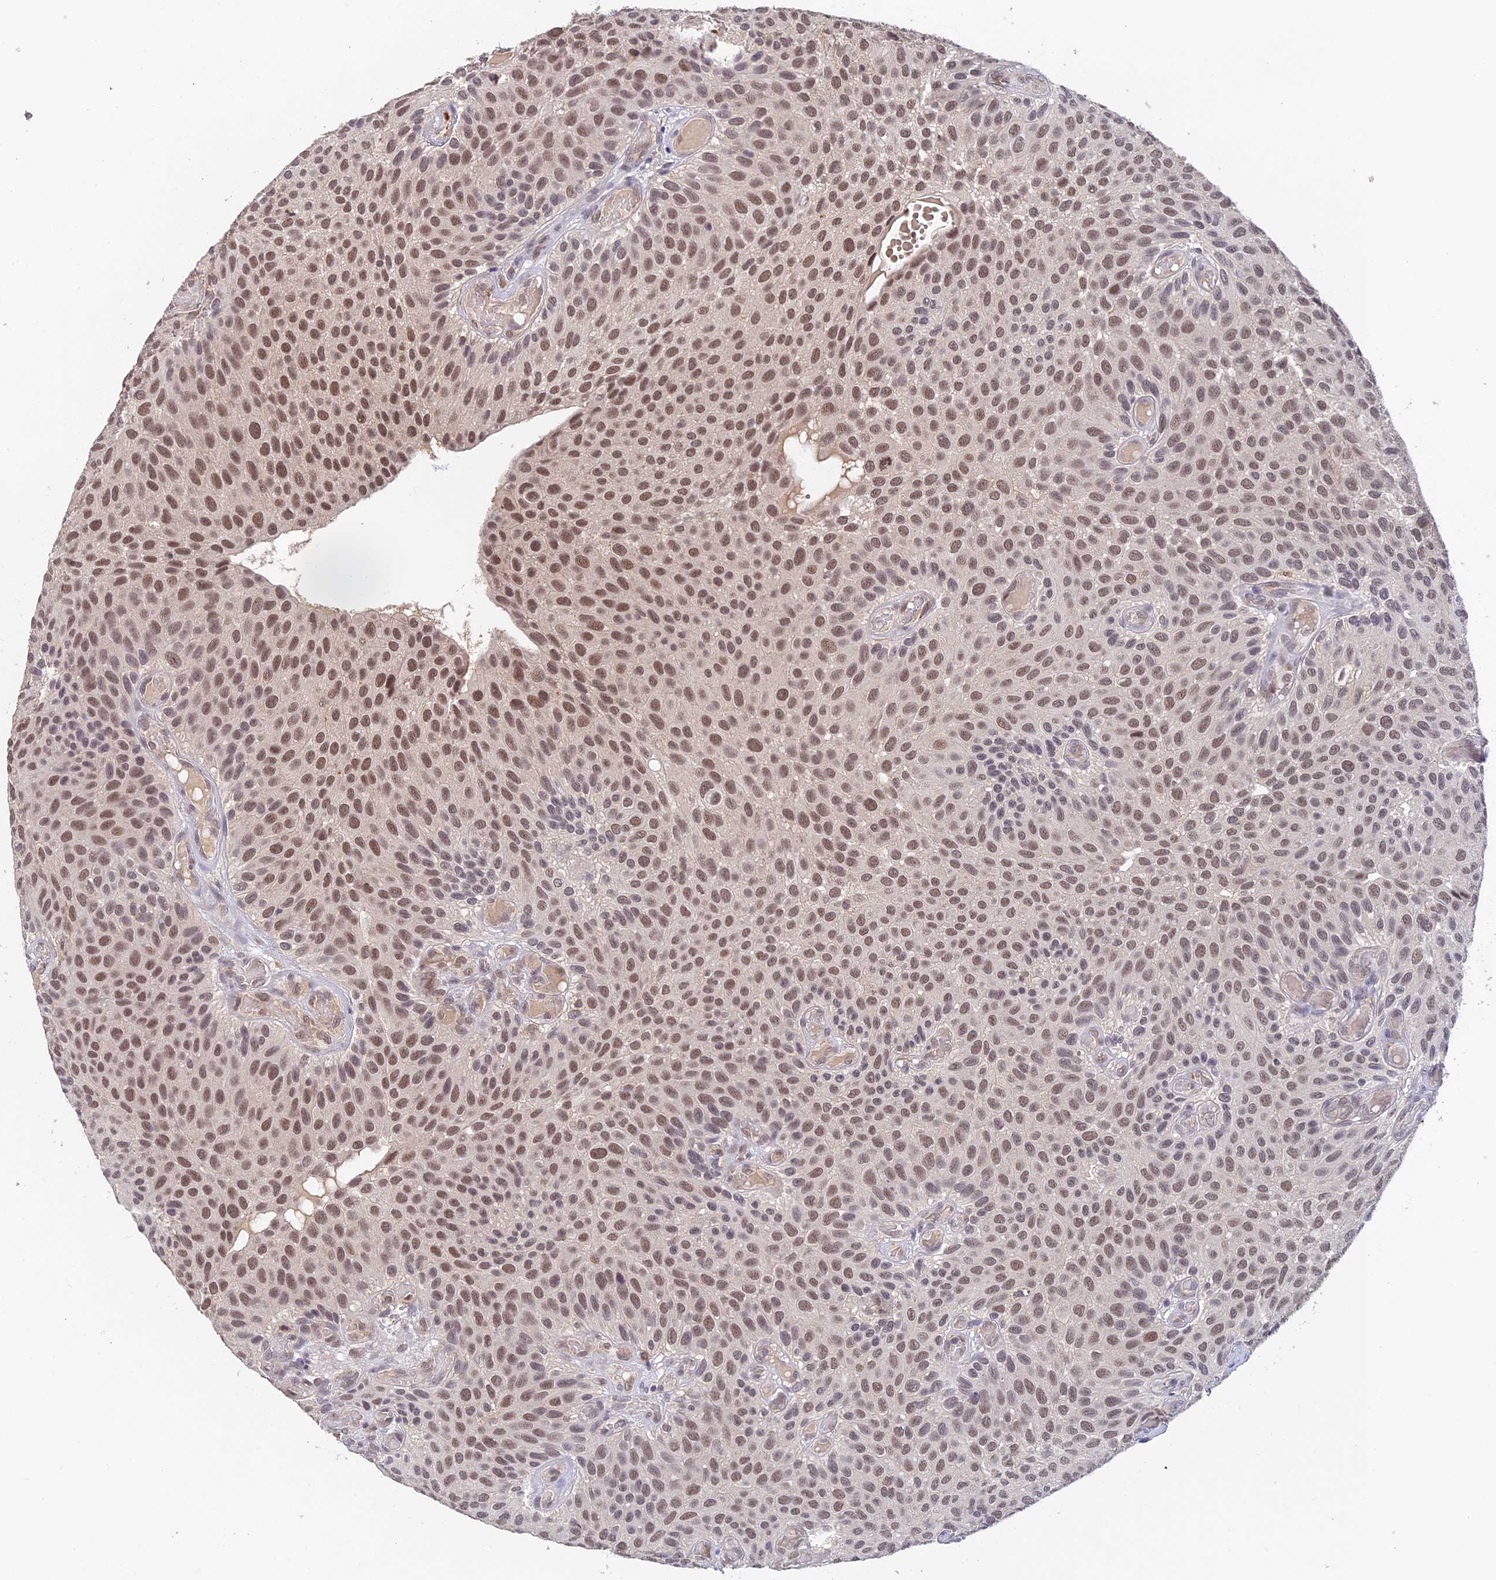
{"staining": {"intensity": "moderate", "quantity": ">75%", "location": "nuclear"}, "tissue": "urothelial cancer", "cell_type": "Tumor cells", "image_type": "cancer", "snomed": [{"axis": "morphology", "description": "Urothelial carcinoma, Low grade"}, {"axis": "topography", "description": "Urinary bladder"}], "caption": "This photomicrograph shows immunohistochemistry staining of human low-grade urothelial carcinoma, with medium moderate nuclear staining in about >75% of tumor cells.", "gene": "ZNF436", "patient": {"sex": "male", "age": 89}}